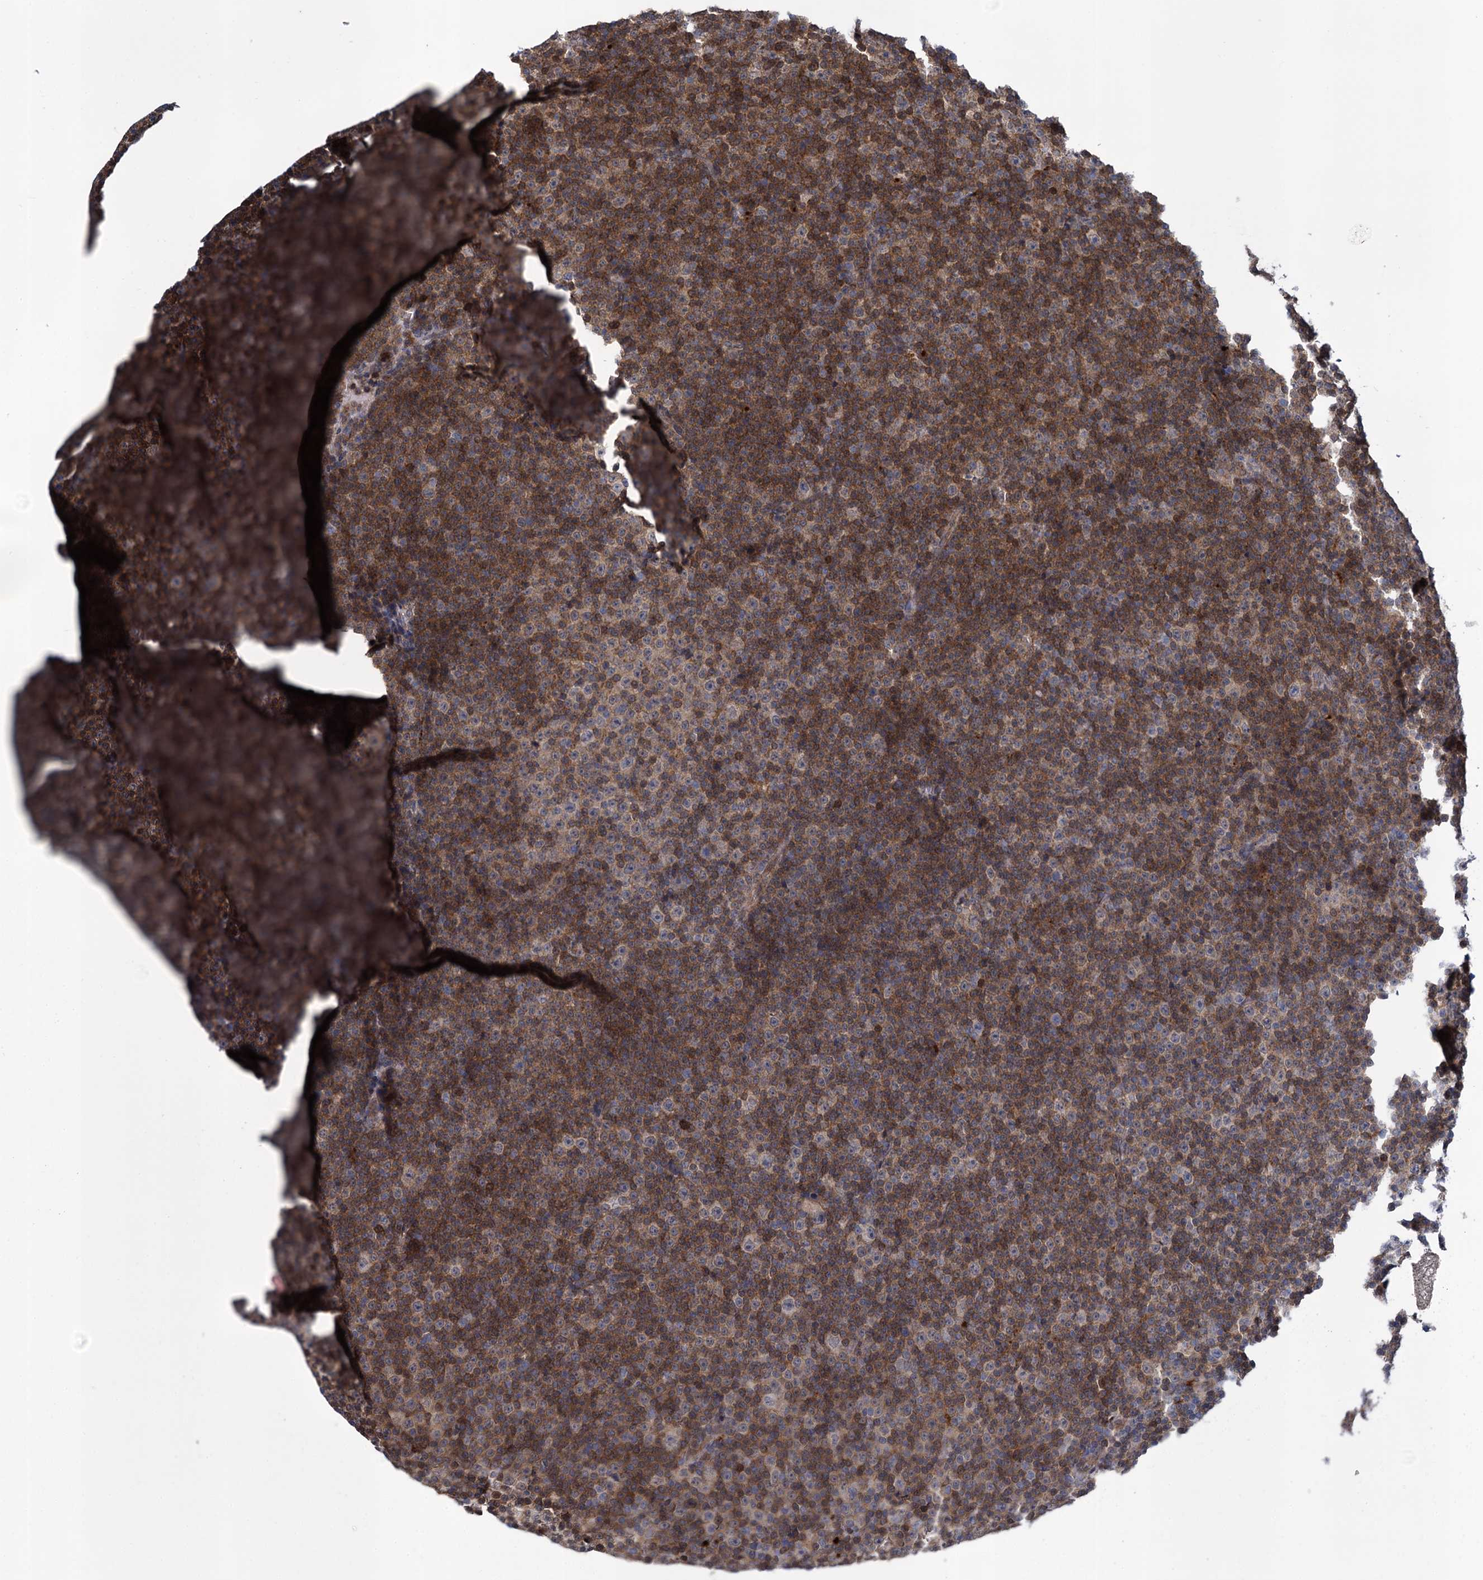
{"staining": {"intensity": "strong", "quantity": "25%-75%", "location": "cytoplasmic/membranous"}, "tissue": "lymphoma", "cell_type": "Tumor cells", "image_type": "cancer", "snomed": [{"axis": "morphology", "description": "Malignant lymphoma, non-Hodgkin's type, Low grade"}, {"axis": "topography", "description": "Lymph node"}], "caption": "Strong cytoplasmic/membranous protein staining is identified in about 25%-75% of tumor cells in malignant lymphoma, non-Hodgkin's type (low-grade). (DAB (3,3'-diaminobenzidine) IHC, brown staining for protein, blue staining for nuclei).", "gene": "GLO1", "patient": {"sex": "female", "age": 67}}